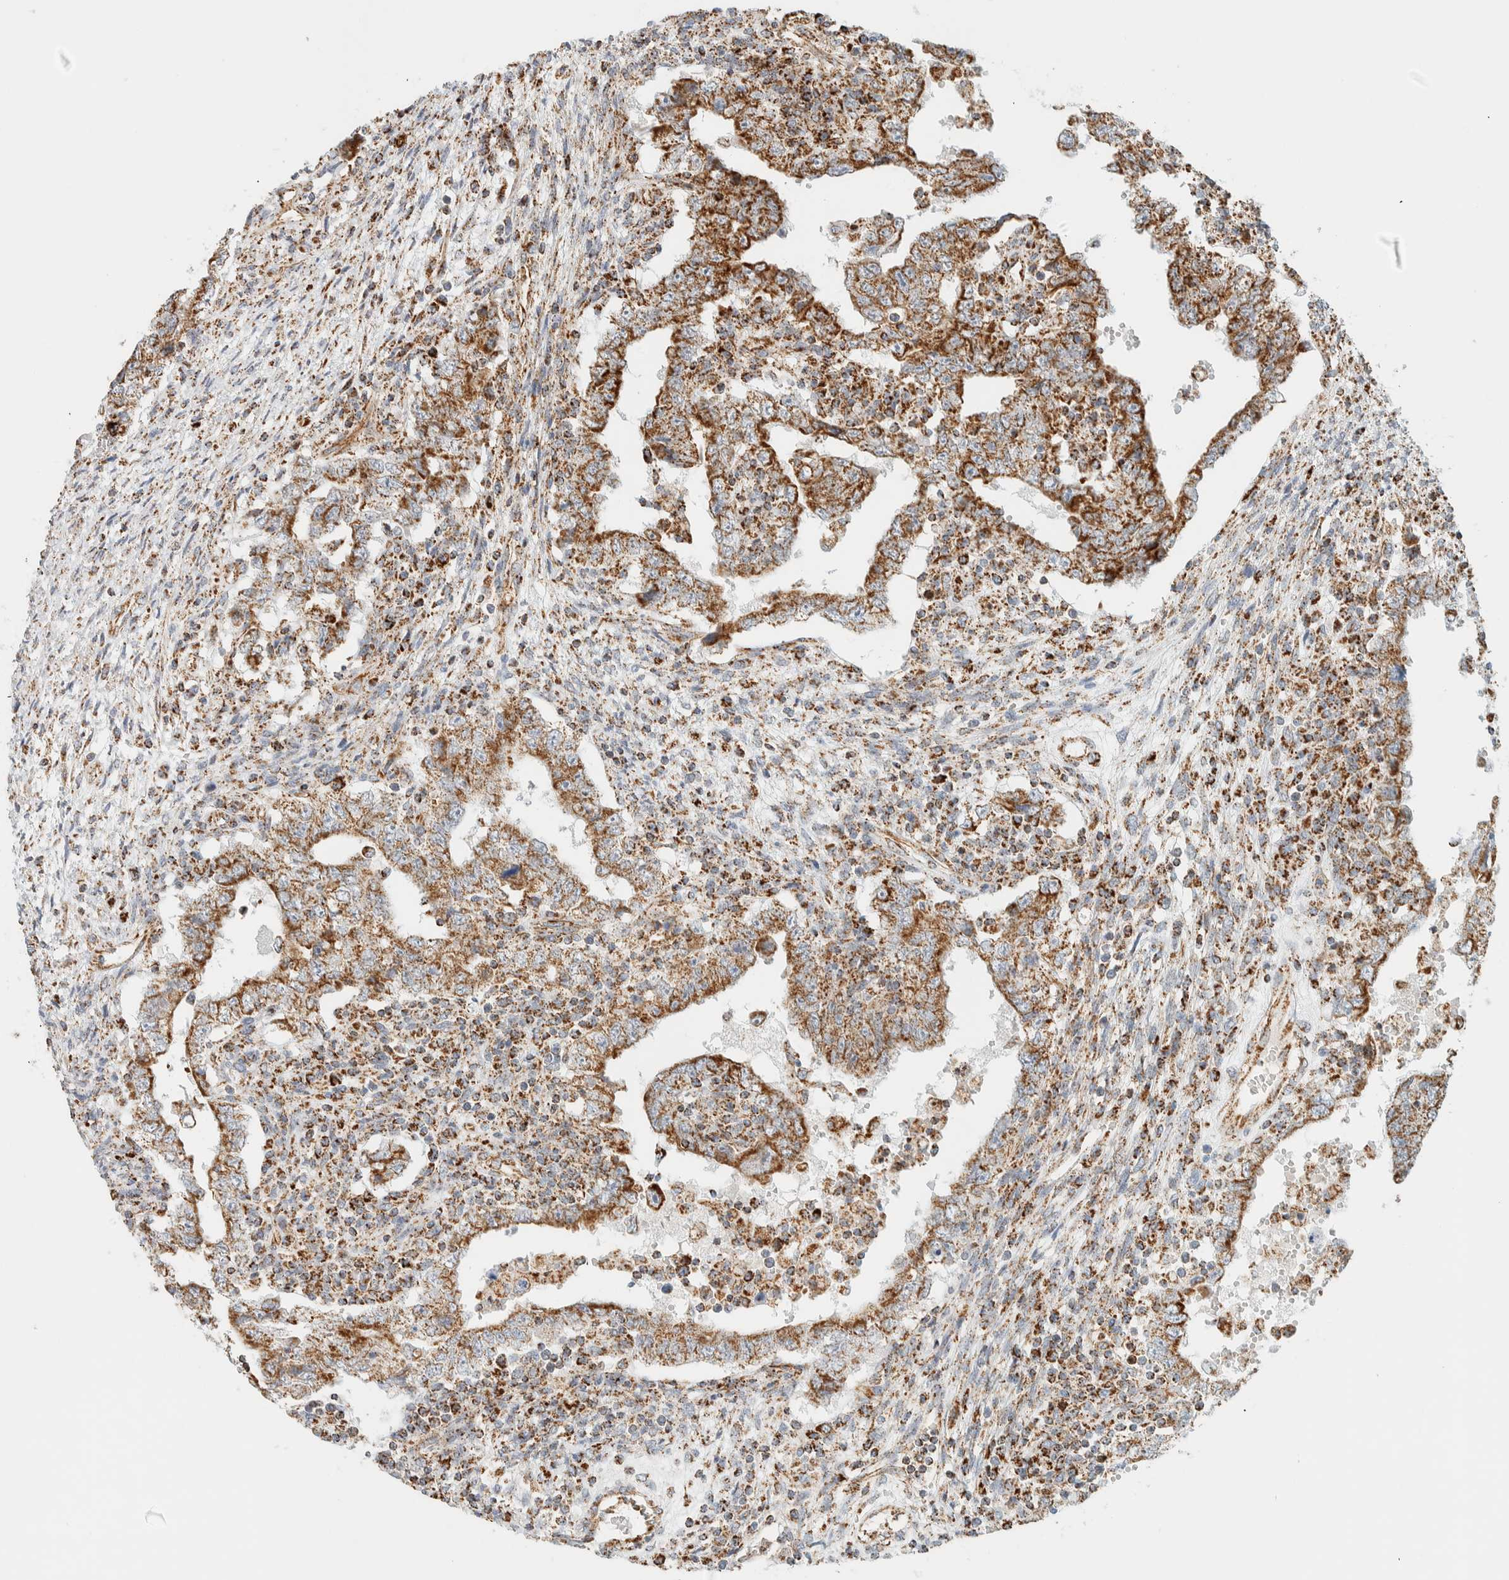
{"staining": {"intensity": "moderate", "quantity": ">75%", "location": "cytoplasmic/membranous"}, "tissue": "testis cancer", "cell_type": "Tumor cells", "image_type": "cancer", "snomed": [{"axis": "morphology", "description": "Carcinoma, Embryonal, NOS"}, {"axis": "topography", "description": "Testis"}], "caption": "Immunohistochemical staining of human testis embryonal carcinoma shows moderate cytoplasmic/membranous protein positivity in about >75% of tumor cells.", "gene": "KIFAP3", "patient": {"sex": "male", "age": 26}}